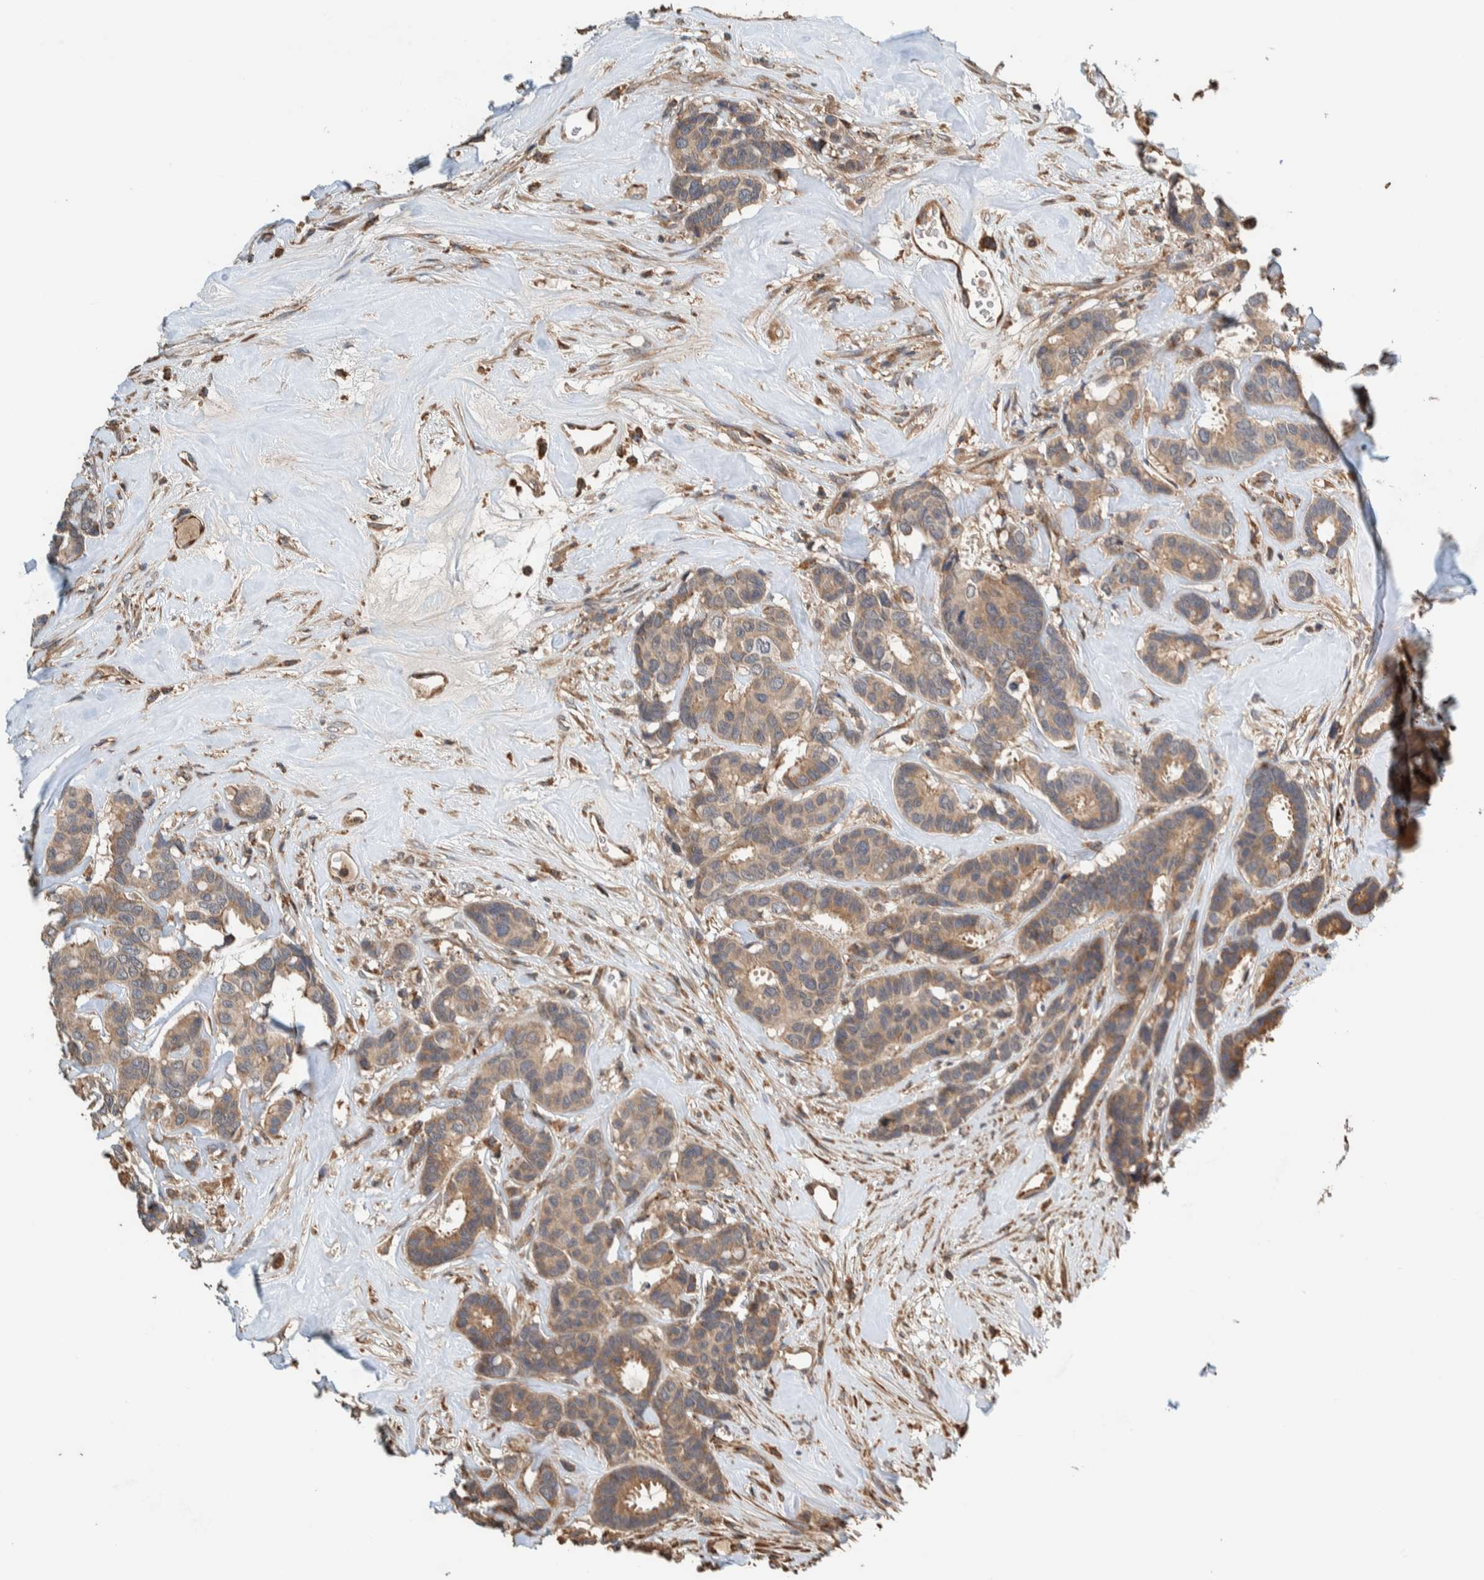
{"staining": {"intensity": "weak", "quantity": ">75%", "location": "cytoplasmic/membranous"}, "tissue": "breast cancer", "cell_type": "Tumor cells", "image_type": "cancer", "snomed": [{"axis": "morphology", "description": "Duct carcinoma"}, {"axis": "topography", "description": "Breast"}], "caption": "DAB (3,3'-diaminobenzidine) immunohistochemical staining of human breast cancer demonstrates weak cytoplasmic/membranous protein expression in approximately >75% of tumor cells.", "gene": "PLA2G3", "patient": {"sex": "female", "age": 87}}